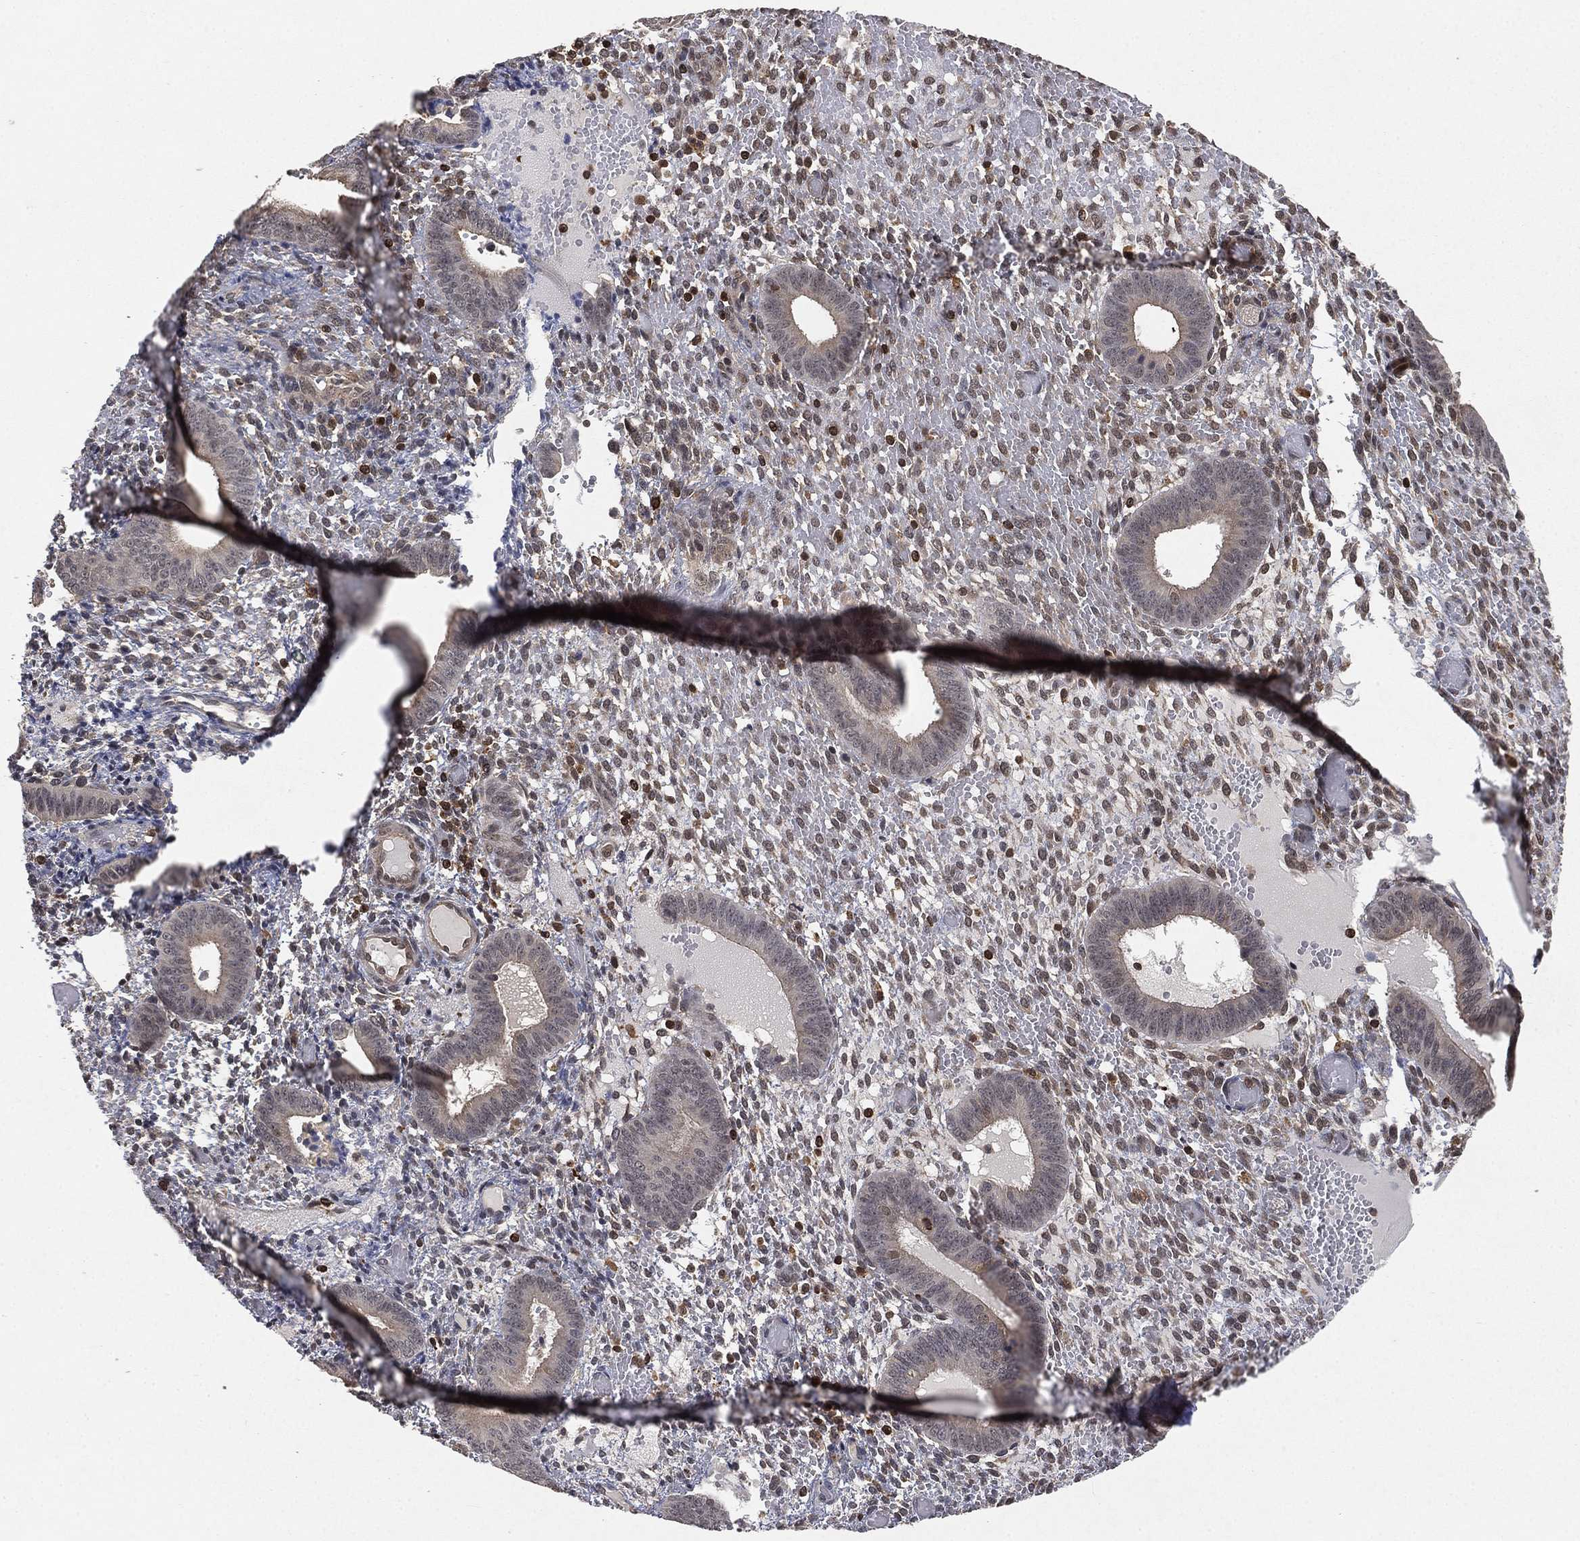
{"staining": {"intensity": "negative", "quantity": "none", "location": "none"}, "tissue": "endometrium", "cell_type": "Cells in endometrial stroma", "image_type": "normal", "snomed": [{"axis": "morphology", "description": "Normal tissue, NOS"}, {"axis": "topography", "description": "Endometrium"}], "caption": "A histopathology image of endometrium stained for a protein displays no brown staining in cells in endometrial stroma. (DAB immunohistochemistry (IHC), high magnification).", "gene": "WDR26", "patient": {"sex": "female", "age": 42}}